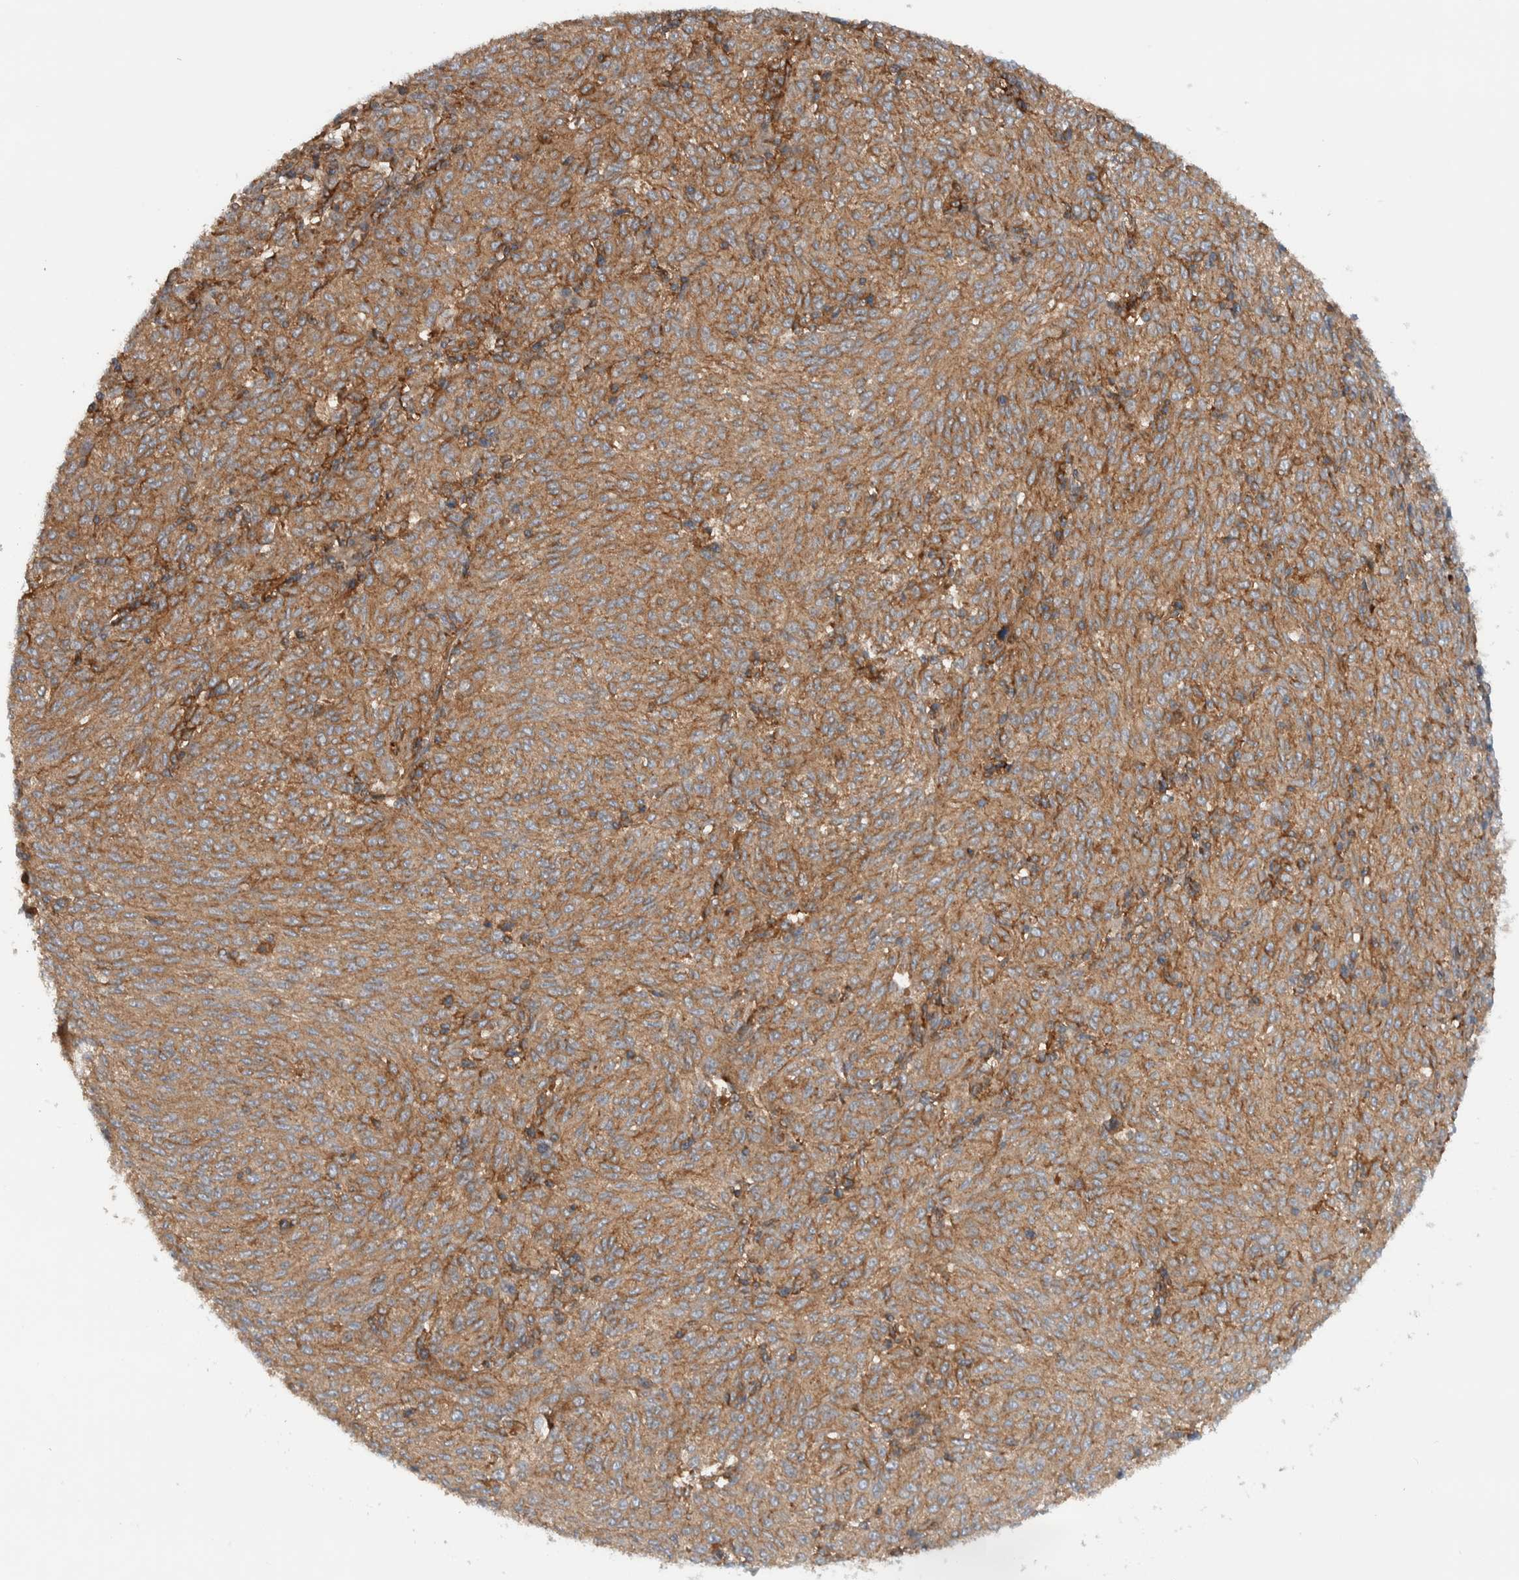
{"staining": {"intensity": "moderate", "quantity": ">75%", "location": "cytoplasmic/membranous"}, "tissue": "melanoma", "cell_type": "Tumor cells", "image_type": "cancer", "snomed": [{"axis": "morphology", "description": "Malignant melanoma, NOS"}, {"axis": "topography", "description": "Skin"}], "caption": "A medium amount of moderate cytoplasmic/membranous staining is appreciated in approximately >75% of tumor cells in melanoma tissue.", "gene": "MPRIP", "patient": {"sex": "female", "age": 72}}